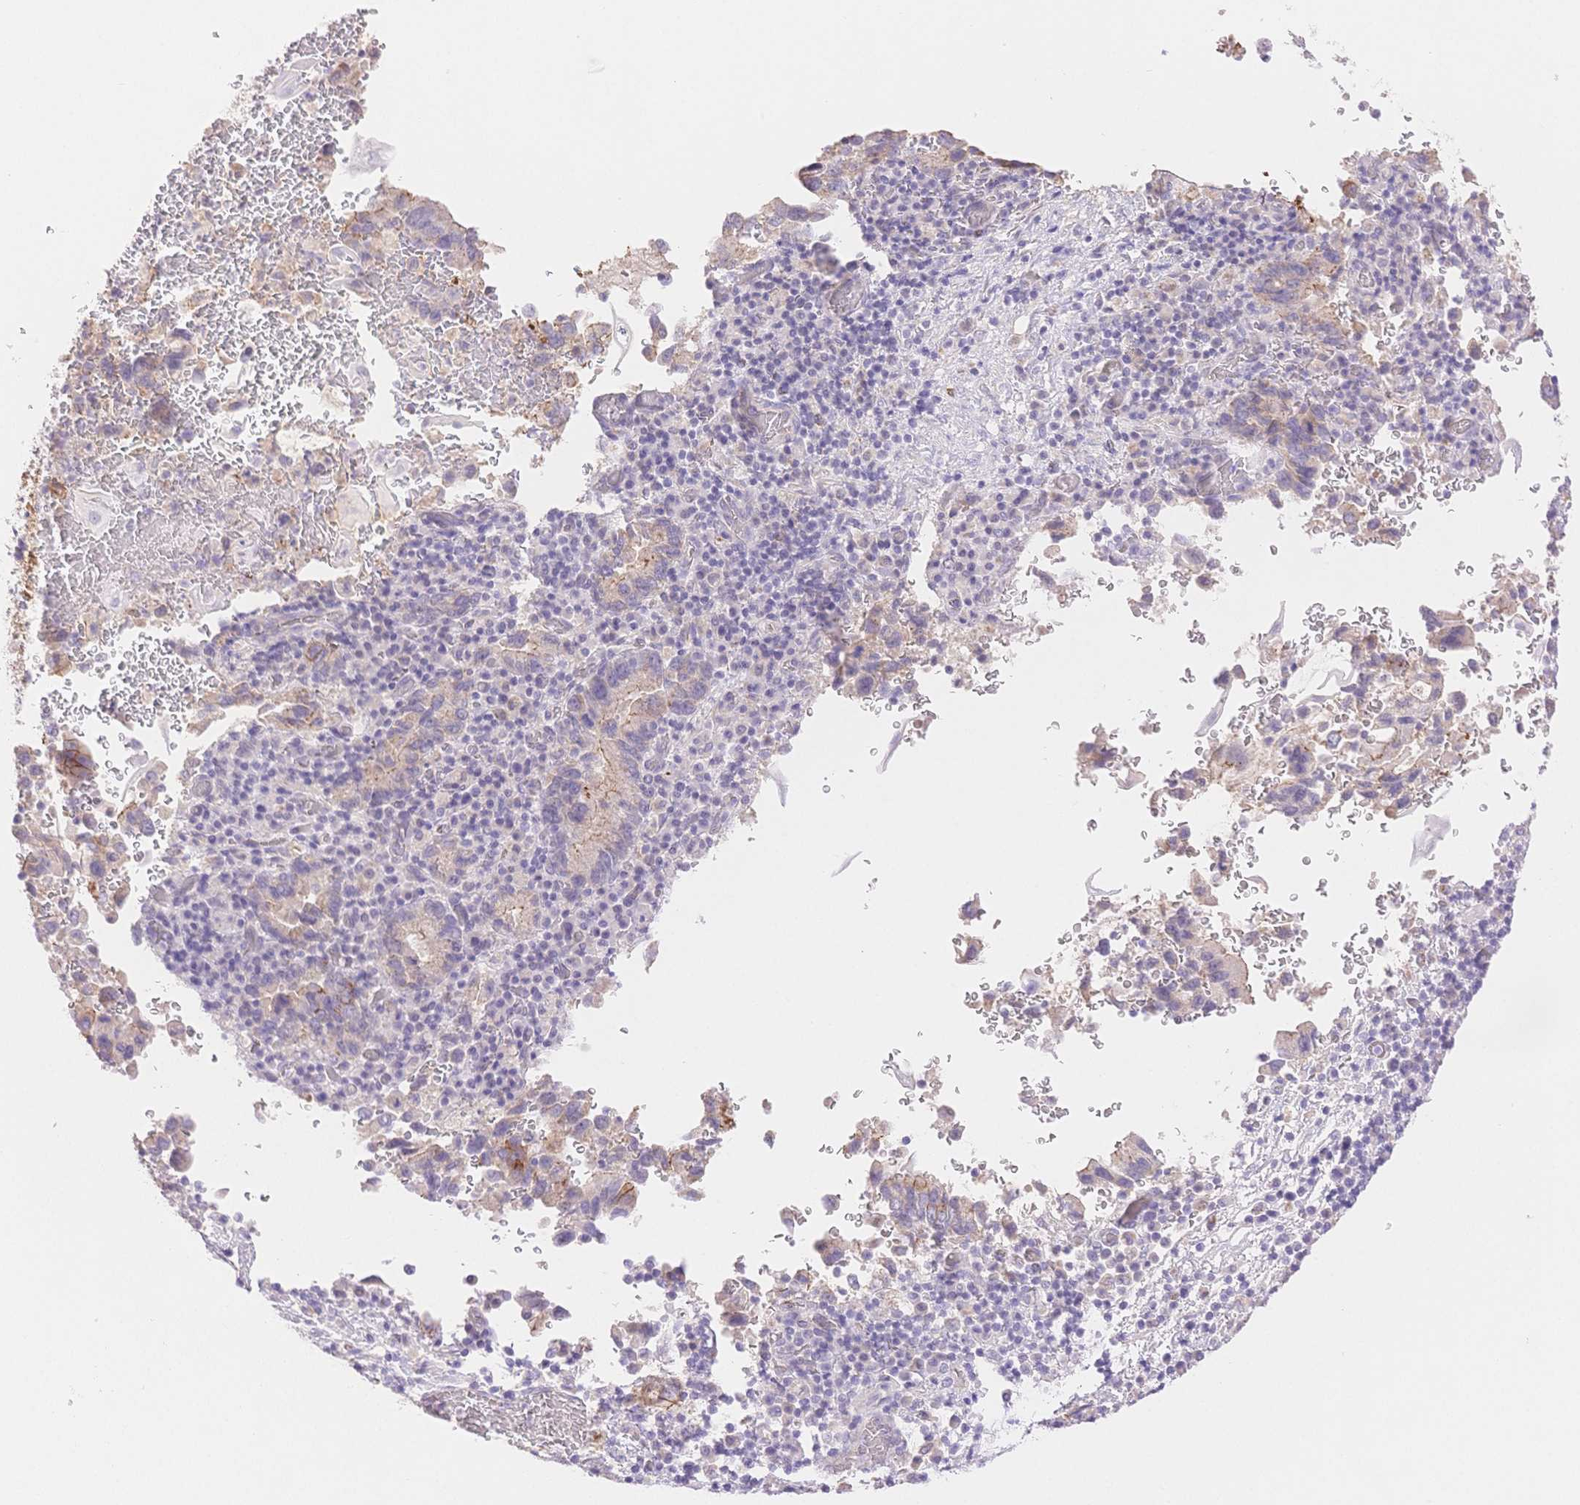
{"staining": {"intensity": "weak", "quantity": "<25%", "location": "cytoplasmic/membranous"}, "tissue": "stomach cancer", "cell_type": "Tumor cells", "image_type": "cancer", "snomed": [{"axis": "morphology", "description": "Adenocarcinoma, NOS"}, {"axis": "topography", "description": "Stomach, upper"}], "caption": "Immunohistochemistry photomicrograph of human stomach cancer stained for a protein (brown), which reveals no positivity in tumor cells.", "gene": "WDR54", "patient": {"sex": "male", "age": 74}}